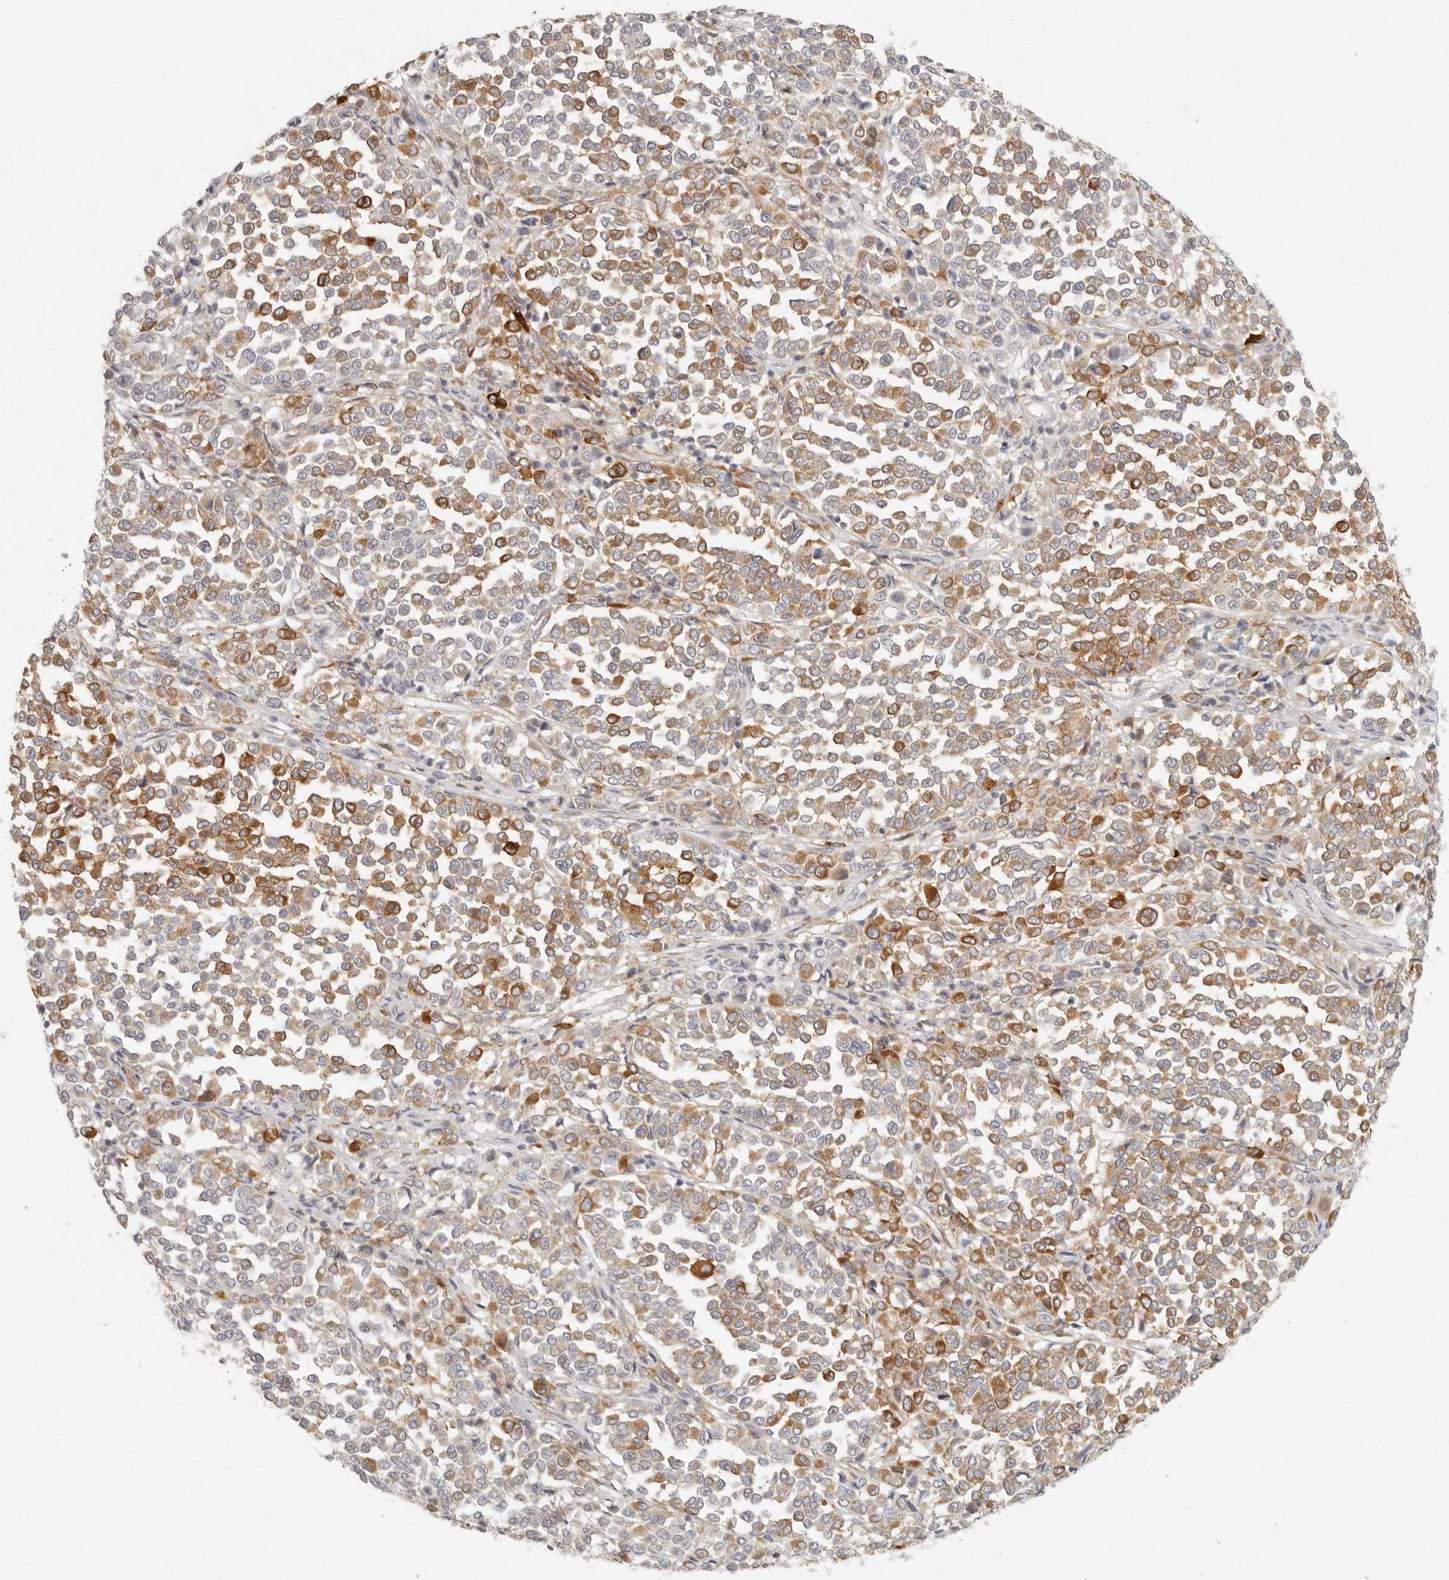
{"staining": {"intensity": "moderate", "quantity": ">75%", "location": "cytoplasmic/membranous"}, "tissue": "melanoma", "cell_type": "Tumor cells", "image_type": "cancer", "snomed": [{"axis": "morphology", "description": "Malignant melanoma, Metastatic site"}, {"axis": "topography", "description": "Pancreas"}], "caption": "This histopathology image reveals immunohistochemistry staining of human melanoma, with medium moderate cytoplasmic/membranous positivity in about >75% of tumor cells.", "gene": "NIBAN1", "patient": {"sex": "female", "age": 30}}